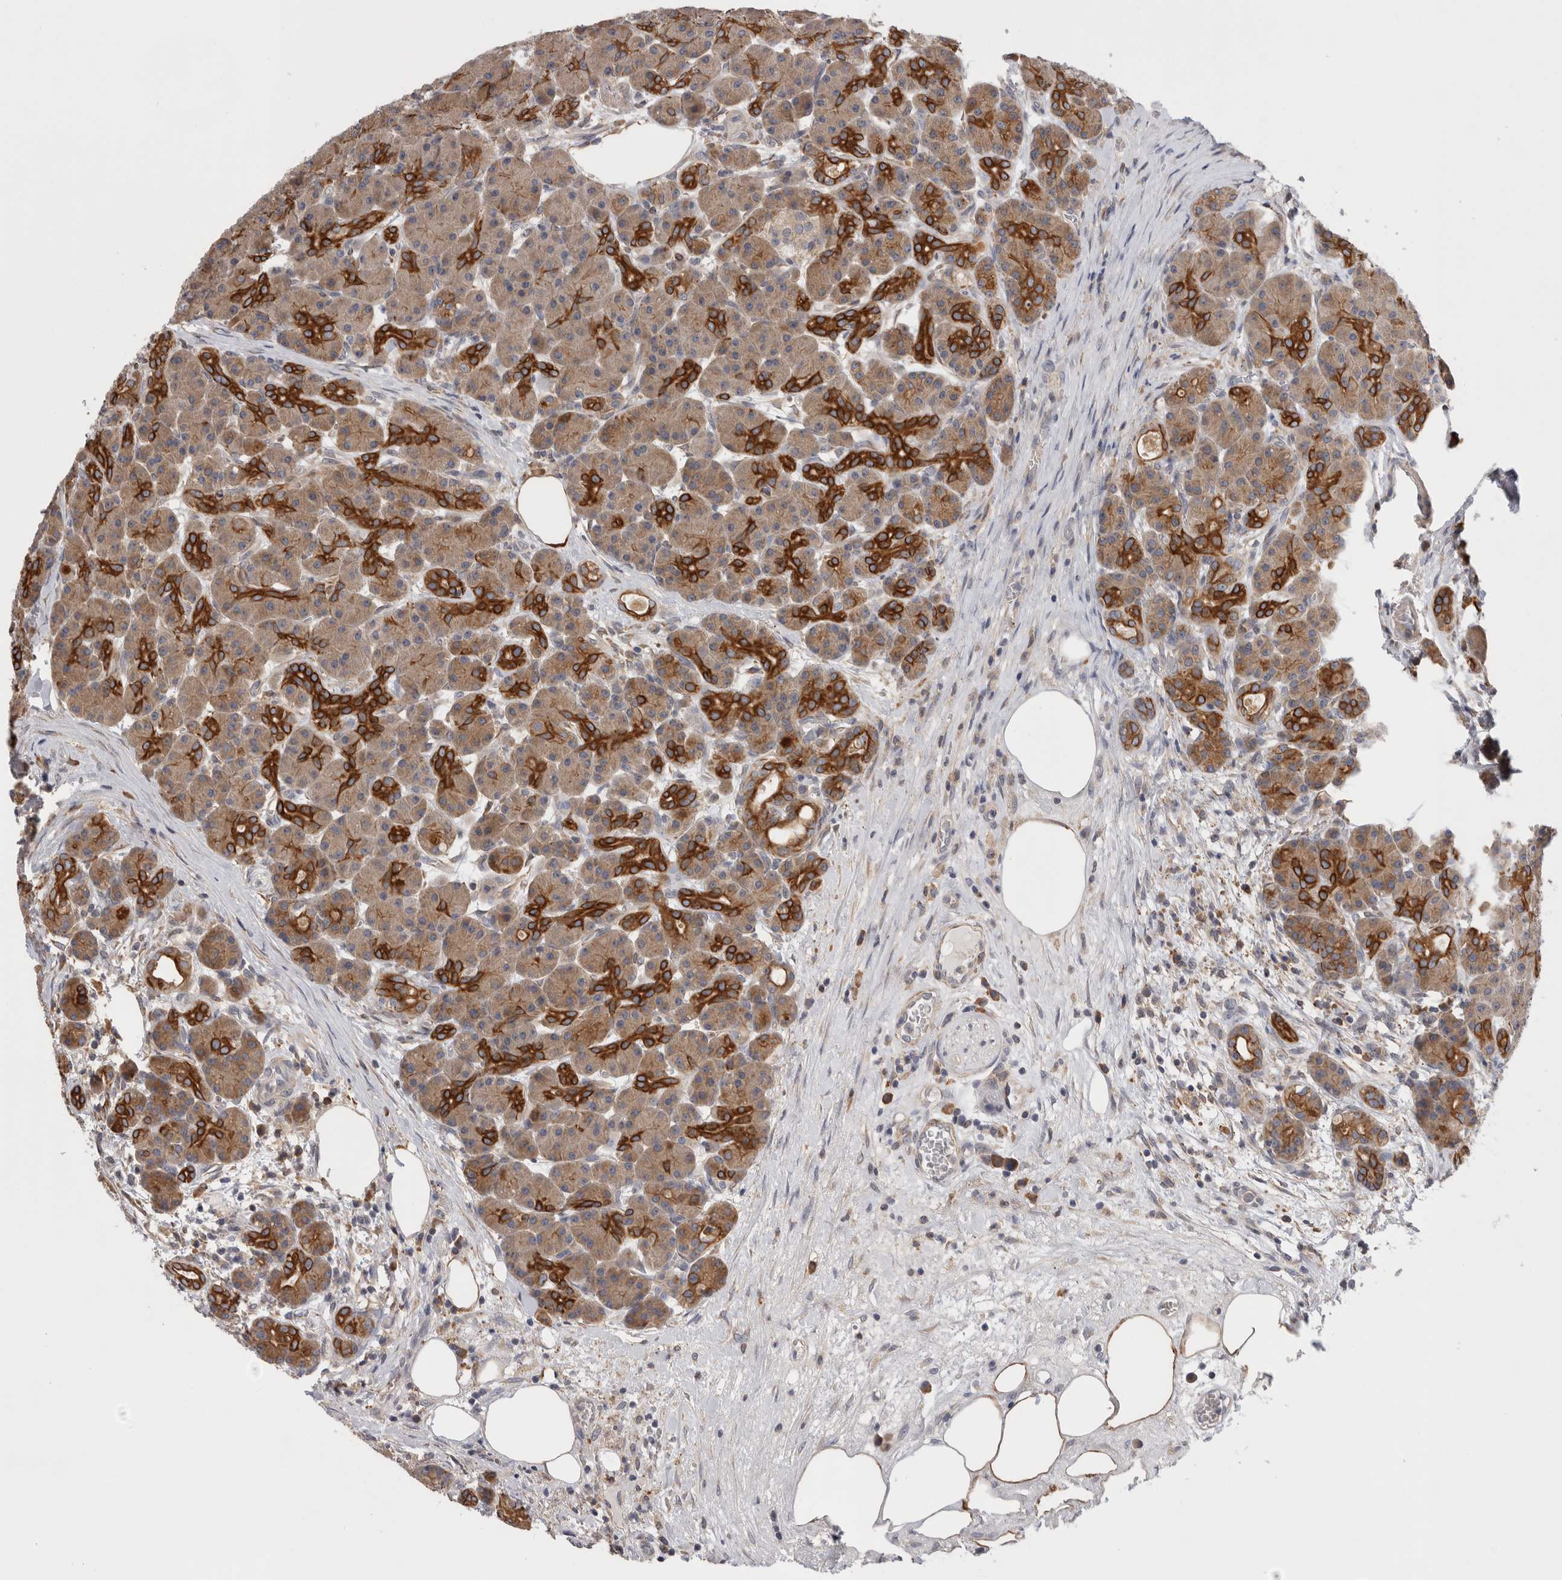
{"staining": {"intensity": "strong", "quantity": "25%-75%", "location": "cytoplasmic/membranous"}, "tissue": "pancreas", "cell_type": "Exocrine glandular cells", "image_type": "normal", "snomed": [{"axis": "morphology", "description": "Normal tissue, NOS"}, {"axis": "topography", "description": "Pancreas"}], "caption": "Benign pancreas shows strong cytoplasmic/membranous expression in approximately 25%-75% of exocrine glandular cells, visualized by immunohistochemistry. (DAB (3,3'-diaminobenzidine) IHC, brown staining for protein, blue staining for nuclei).", "gene": "SMAP2", "patient": {"sex": "male", "age": 63}}